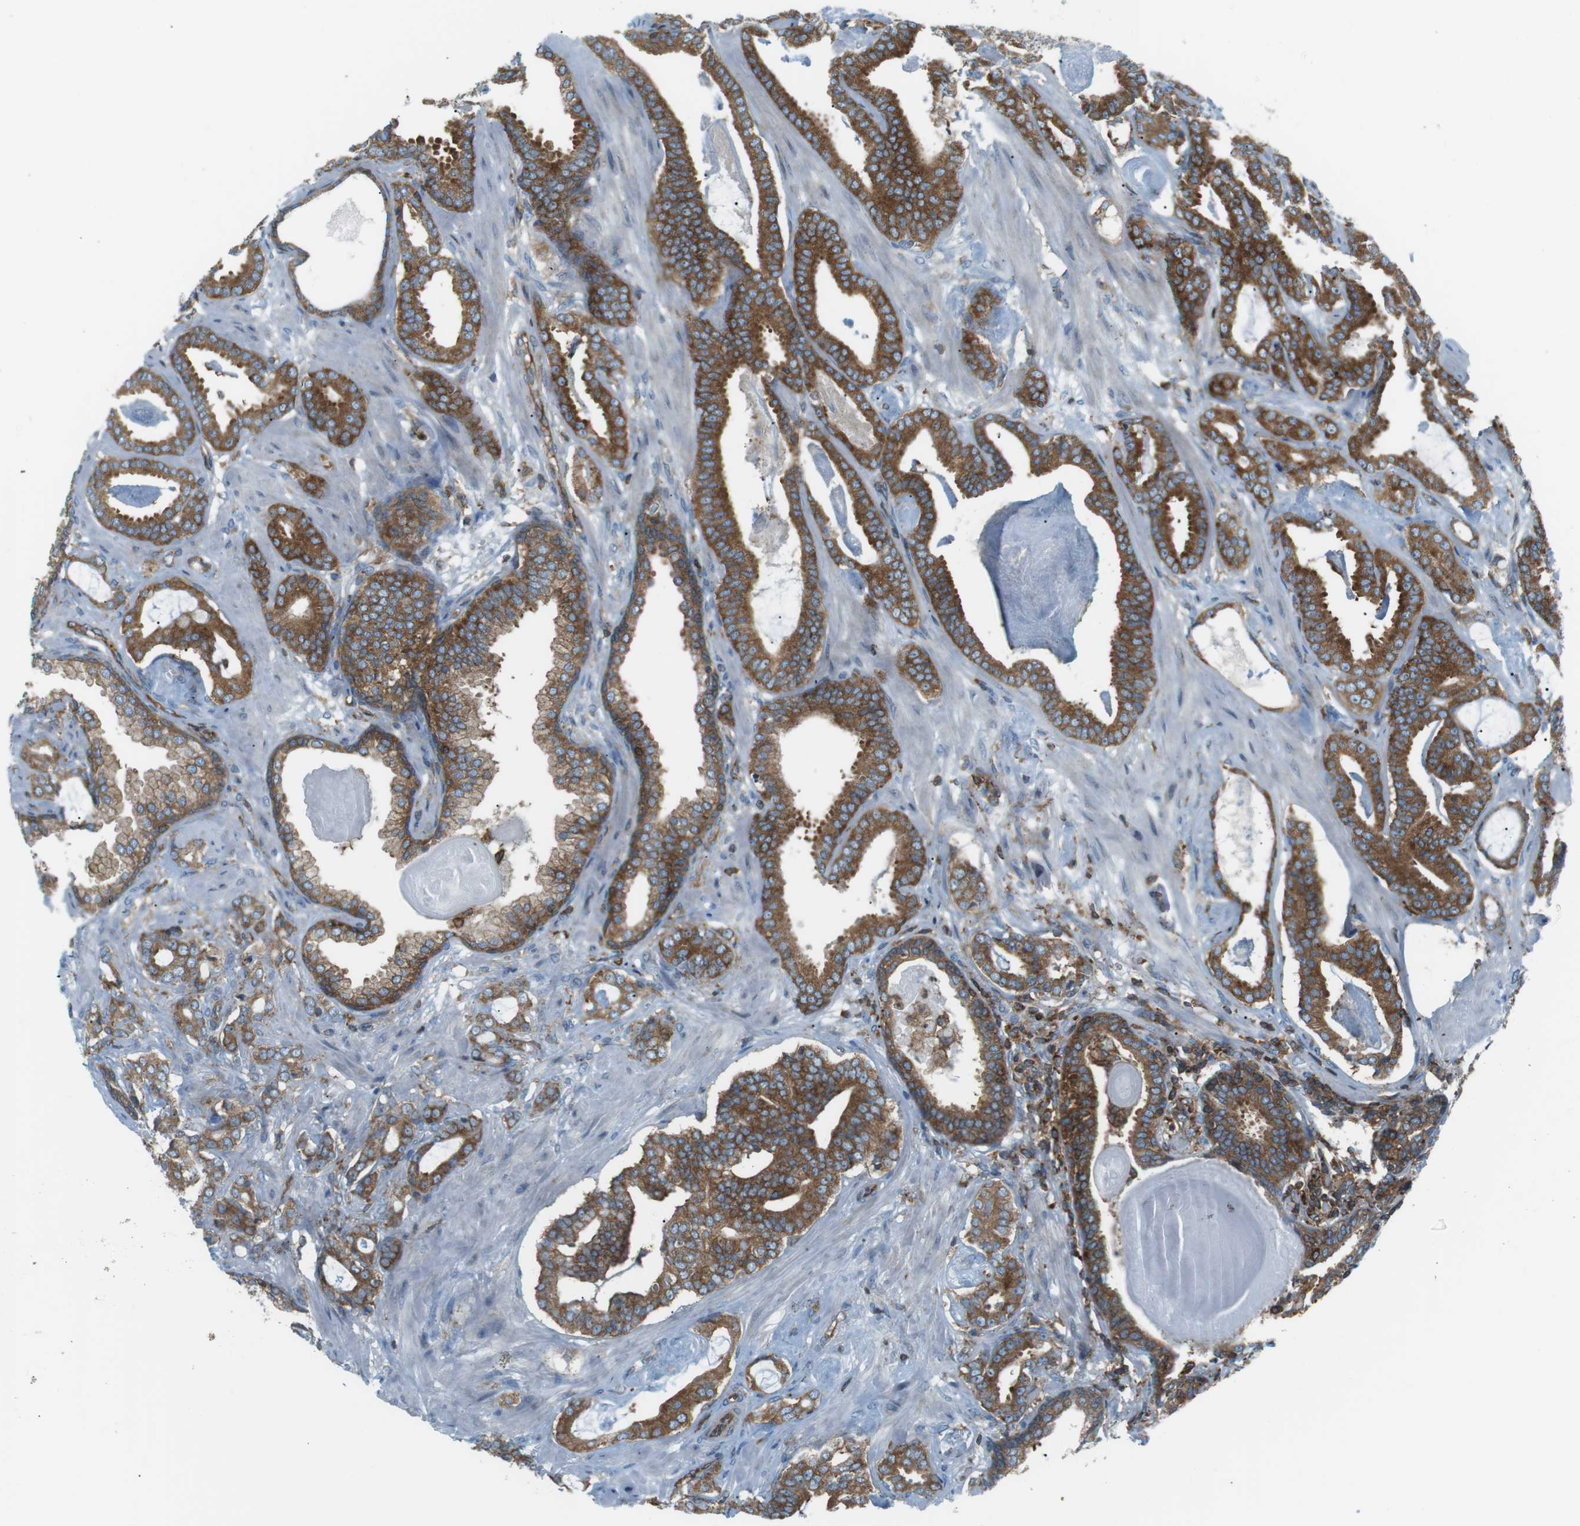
{"staining": {"intensity": "strong", "quantity": ">75%", "location": "cytoplasmic/membranous"}, "tissue": "prostate cancer", "cell_type": "Tumor cells", "image_type": "cancer", "snomed": [{"axis": "morphology", "description": "Adenocarcinoma, Low grade"}, {"axis": "topography", "description": "Prostate"}], "caption": "The micrograph shows a brown stain indicating the presence of a protein in the cytoplasmic/membranous of tumor cells in prostate low-grade adenocarcinoma.", "gene": "FLII", "patient": {"sex": "male", "age": 53}}